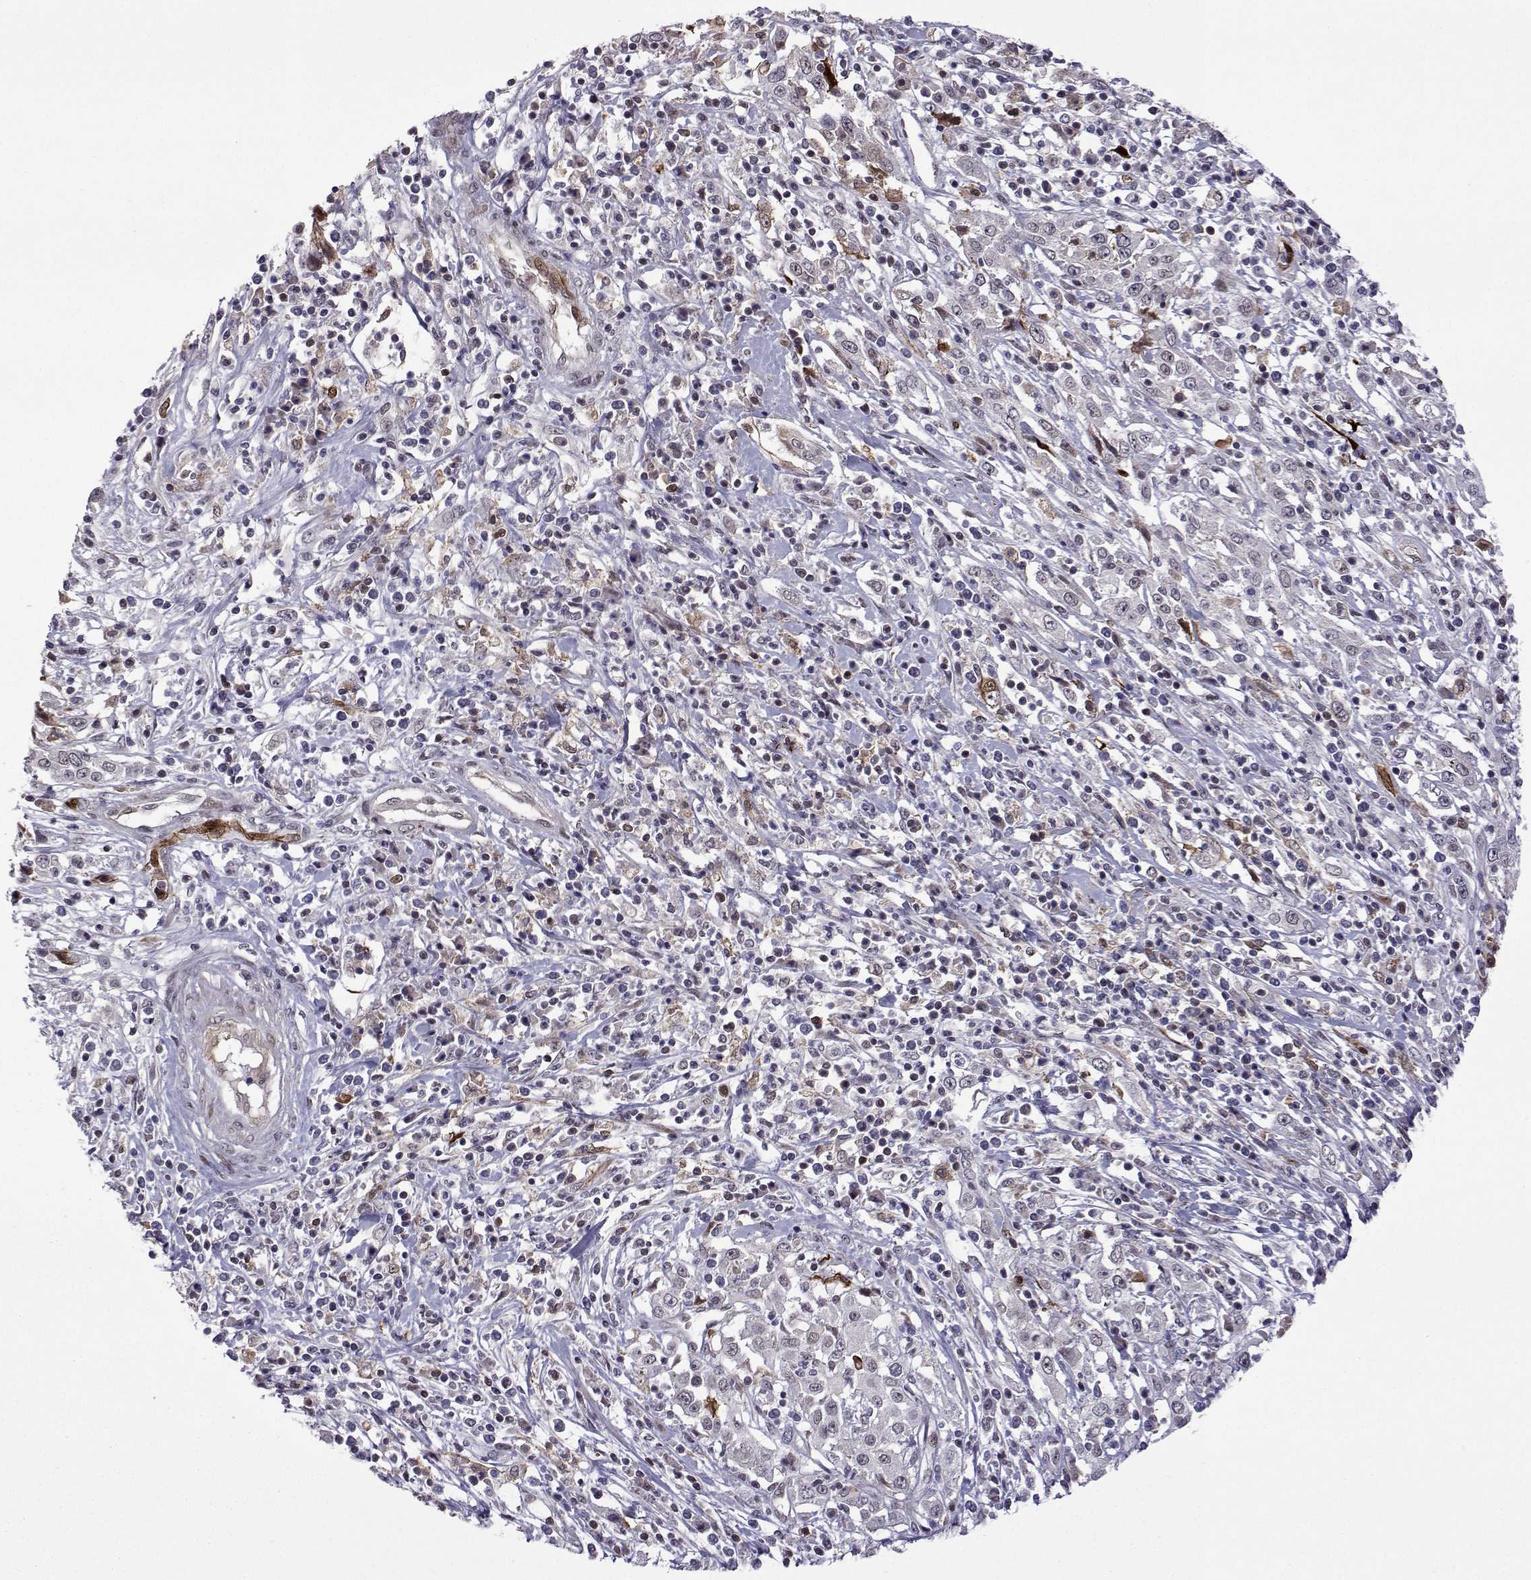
{"staining": {"intensity": "weak", "quantity": "<25%", "location": "nuclear"}, "tissue": "cervical cancer", "cell_type": "Tumor cells", "image_type": "cancer", "snomed": [{"axis": "morphology", "description": "Adenocarcinoma, NOS"}, {"axis": "topography", "description": "Cervix"}], "caption": "Tumor cells show no significant protein staining in adenocarcinoma (cervical).", "gene": "EFCAB3", "patient": {"sex": "female", "age": 40}}